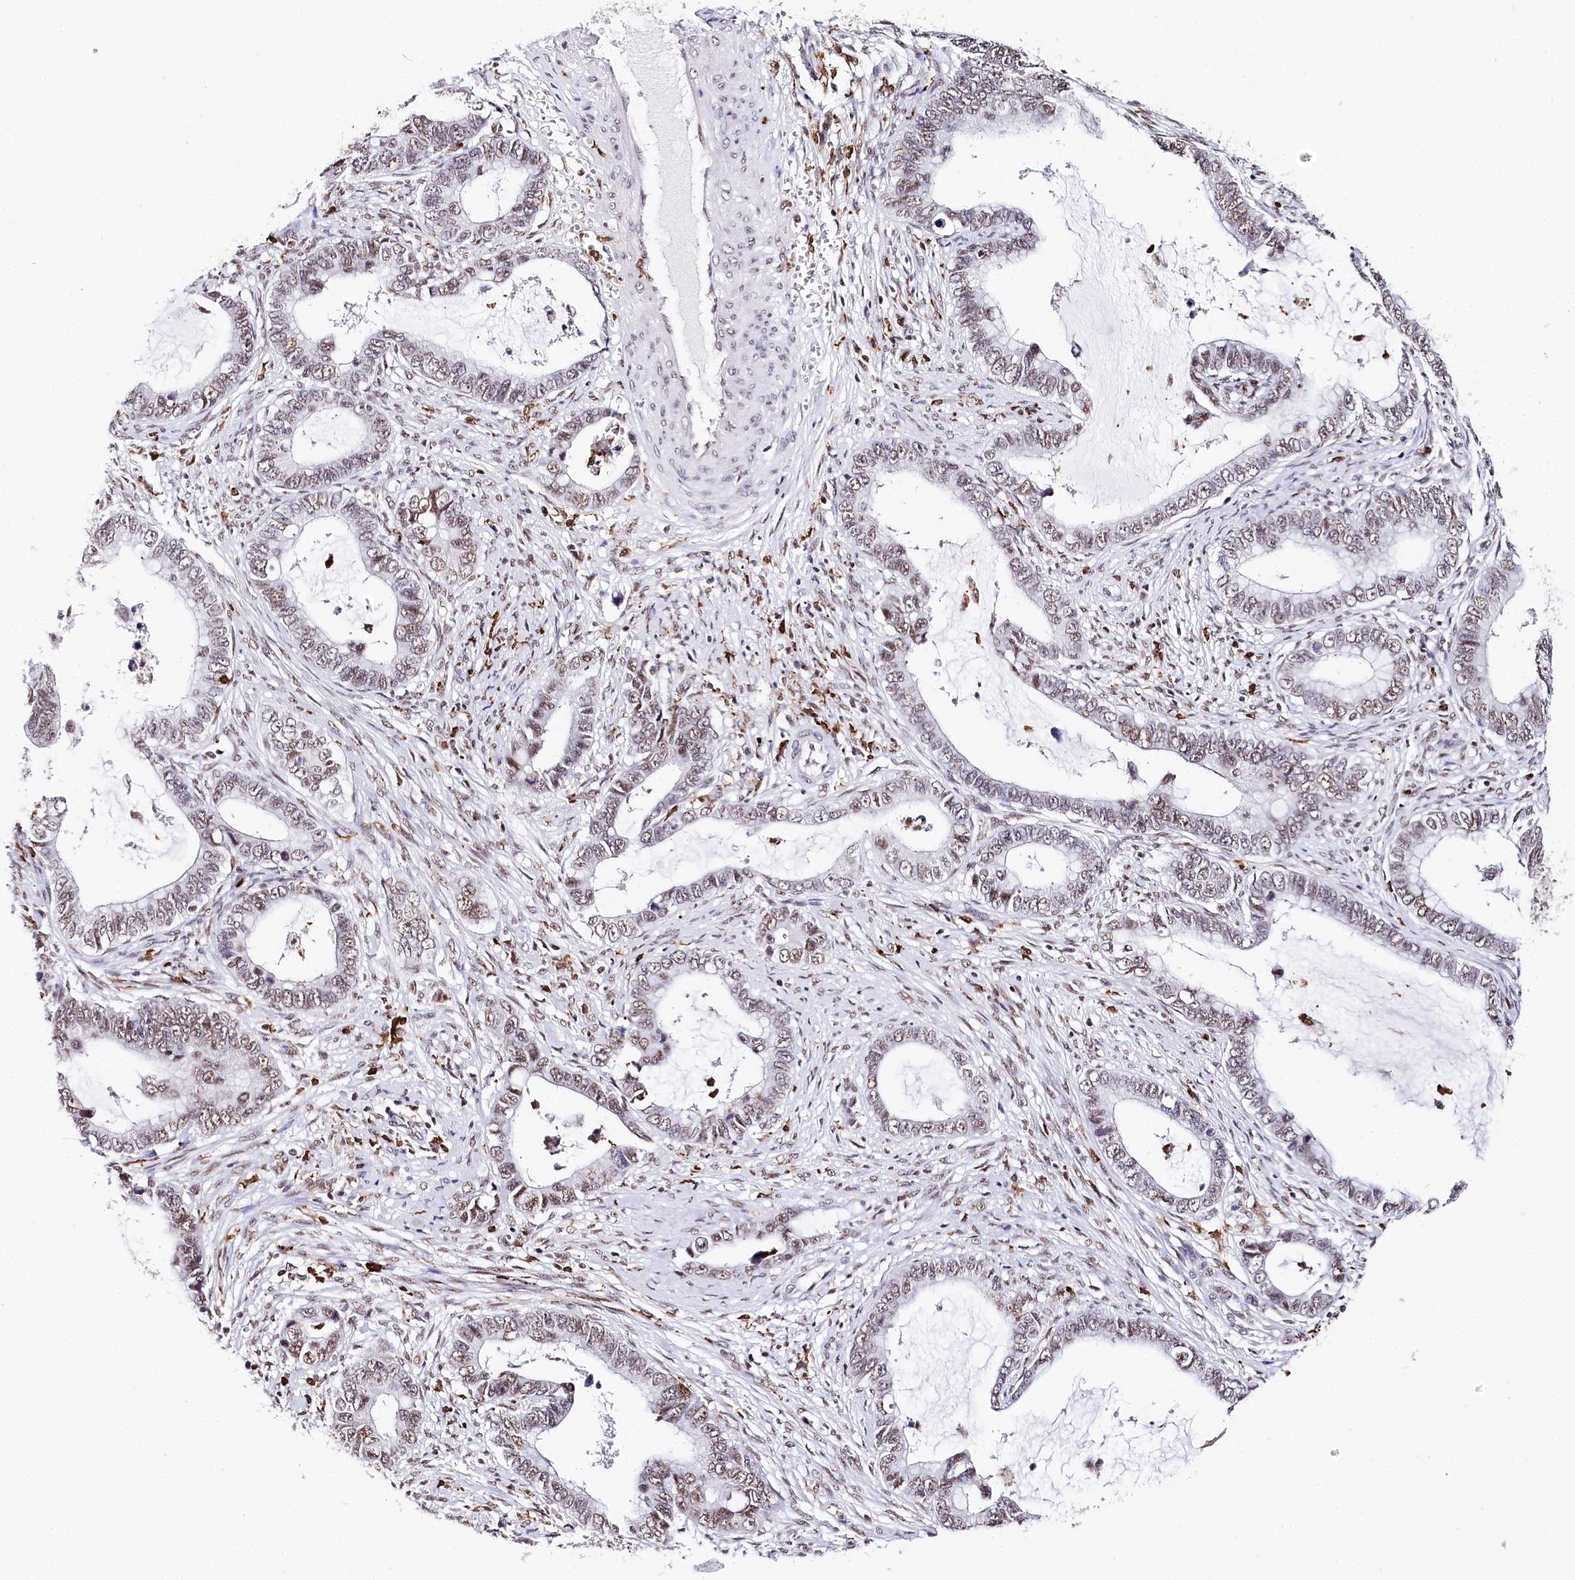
{"staining": {"intensity": "weak", "quantity": ">75%", "location": "nuclear"}, "tissue": "cervical cancer", "cell_type": "Tumor cells", "image_type": "cancer", "snomed": [{"axis": "morphology", "description": "Adenocarcinoma, NOS"}, {"axis": "topography", "description": "Cervix"}], "caption": "Immunohistochemical staining of human adenocarcinoma (cervical) reveals low levels of weak nuclear positivity in approximately >75% of tumor cells. (IHC, brightfield microscopy, high magnification).", "gene": "BARD1", "patient": {"sex": "female", "age": 44}}